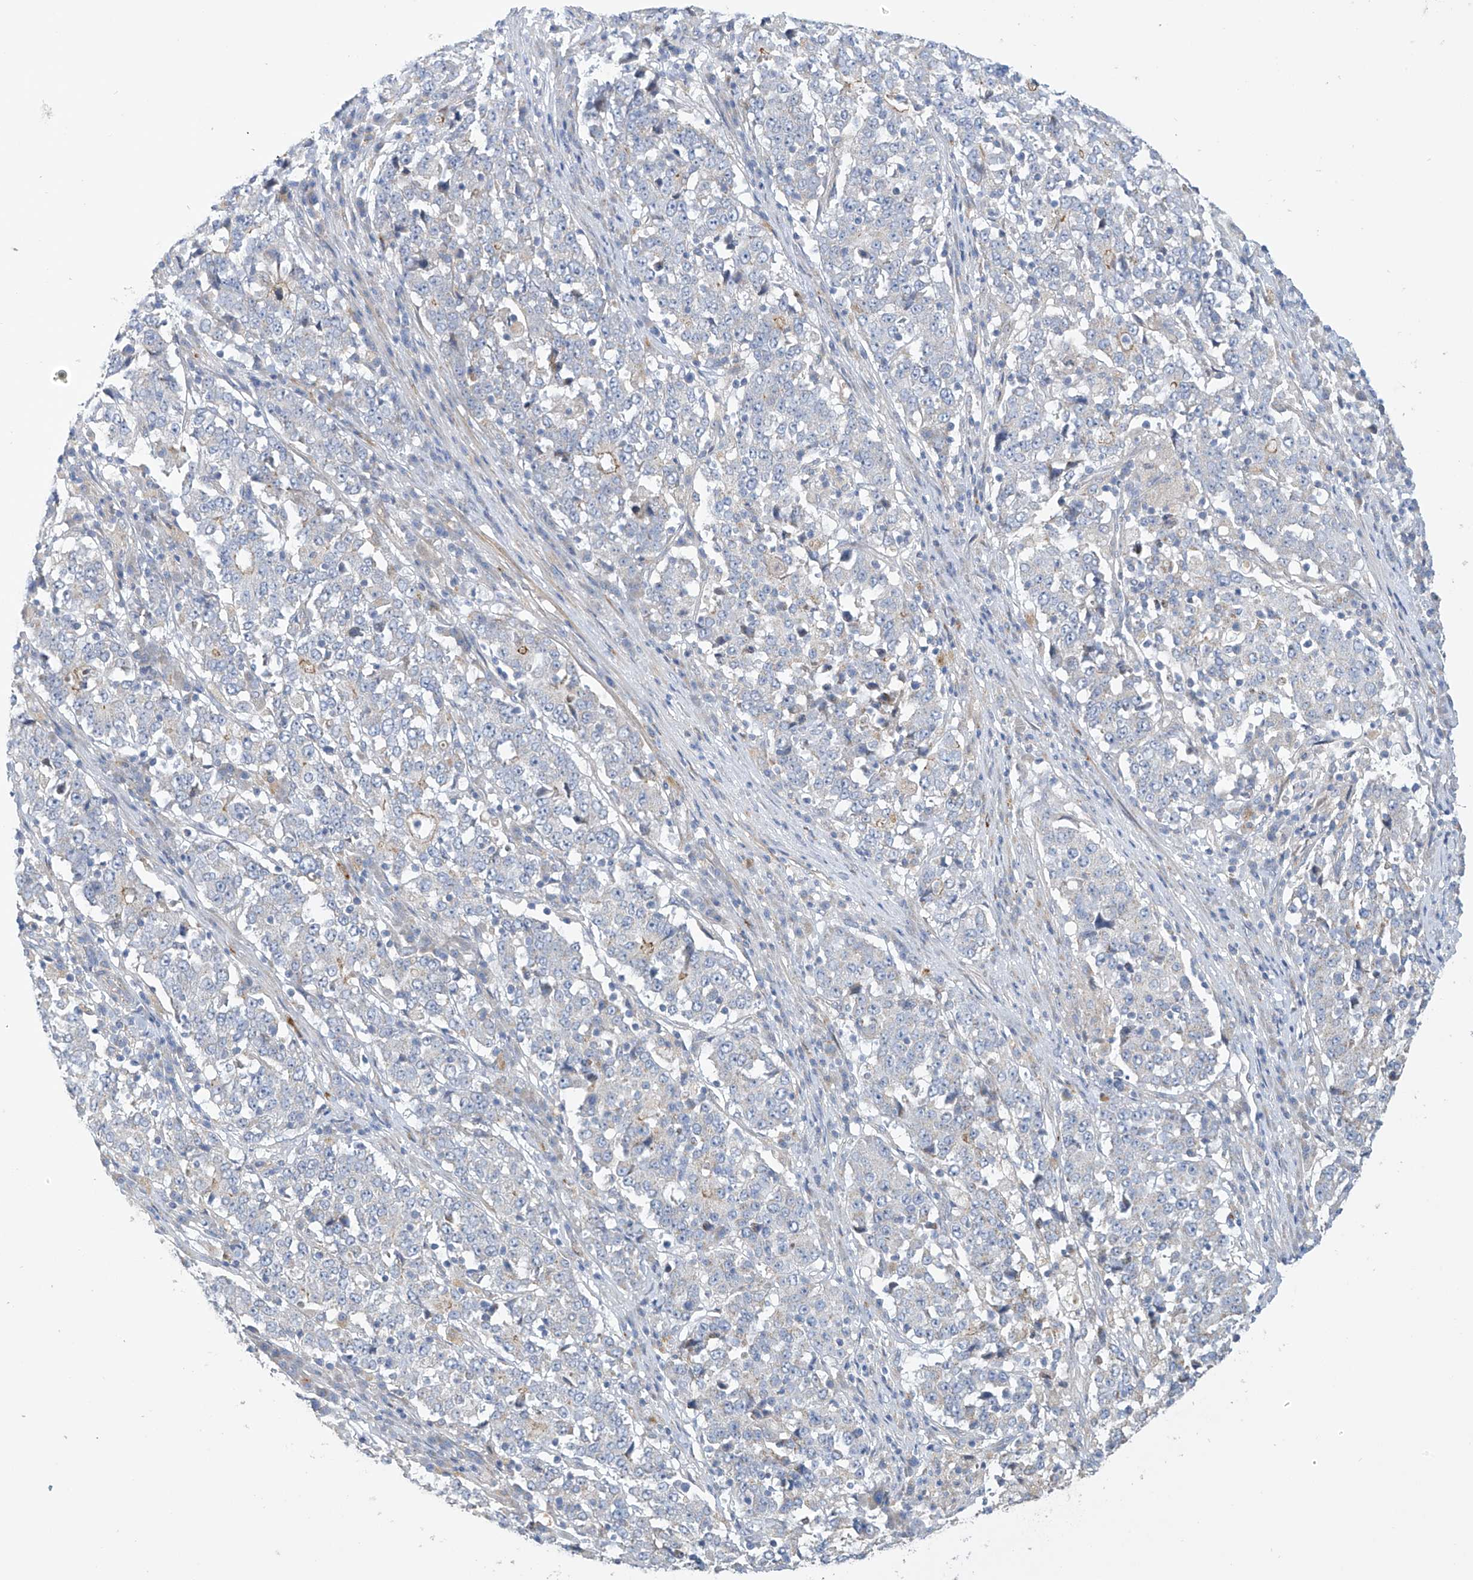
{"staining": {"intensity": "negative", "quantity": "none", "location": "none"}, "tissue": "stomach cancer", "cell_type": "Tumor cells", "image_type": "cancer", "snomed": [{"axis": "morphology", "description": "Adenocarcinoma, NOS"}, {"axis": "topography", "description": "Stomach"}], "caption": "The micrograph reveals no significant positivity in tumor cells of adenocarcinoma (stomach).", "gene": "ZNF641", "patient": {"sex": "male", "age": 59}}